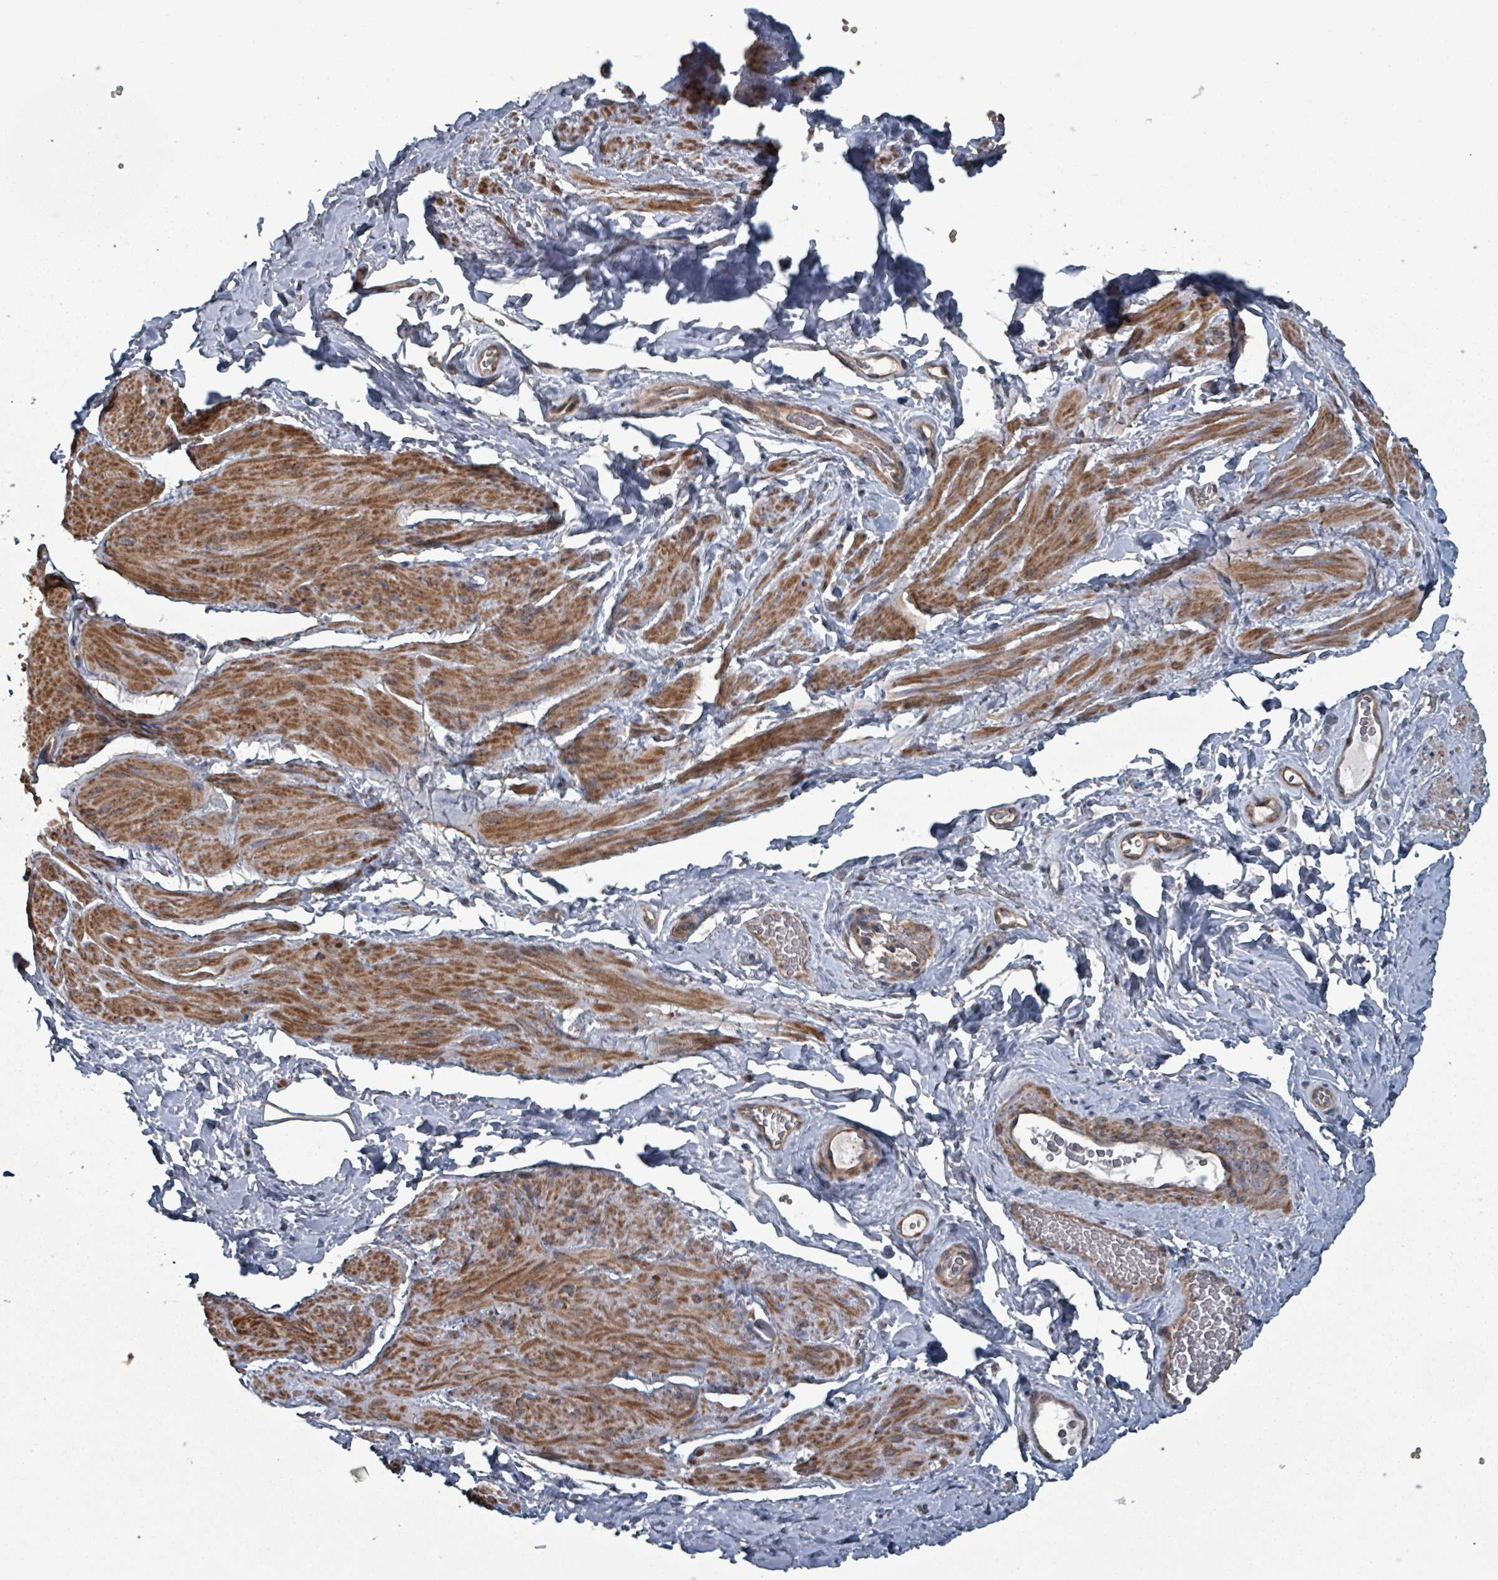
{"staining": {"intensity": "strong", "quantity": "25%-75%", "location": "cytoplasmic/membranous"}, "tissue": "smooth muscle", "cell_type": "Smooth muscle cells", "image_type": "normal", "snomed": [{"axis": "morphology", "description": "Normal tissue, NOS"}, {"axis": "topography", "description": "Smooth muscle"}, {"axis": "topography", "description": "Peripheral nerve tissue"}], "caption": "Smooth muscle was stained to show a protein in brown. There is high levels of strong cytoplasmic/membranous positivity in approximately 25%-75% of smooth muscle cells. Using DAB (brown) and hematoxylin (blue) stains, captured at high magnification using brightfield microscopy.", "gene": "MRPL4", "patient": {"sex": "male", "age": 69}}